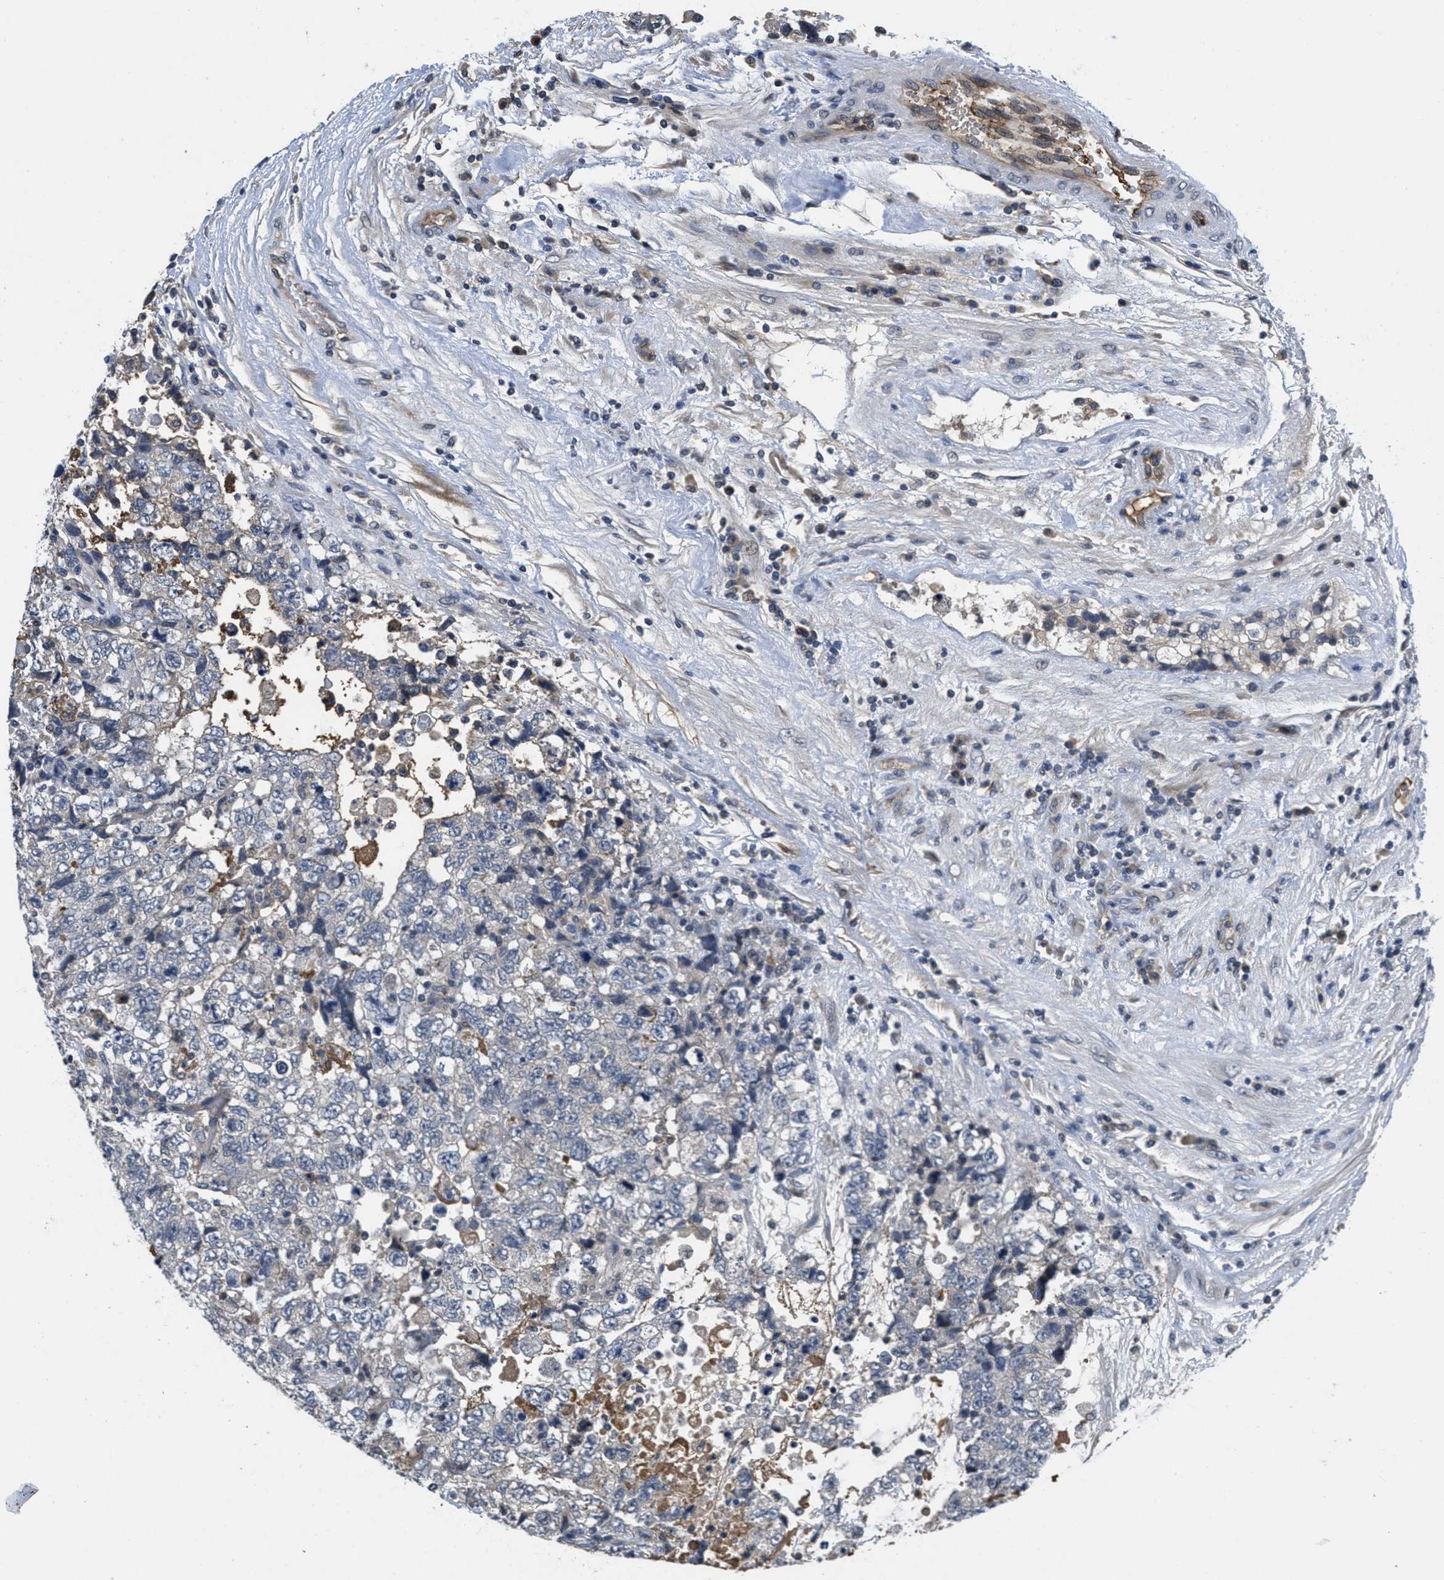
{"staining": {"intensity": "negative", "quantity": "none", "location": "none"}, "tissue": "testis cancer", "cell_type": "Tumor cells", "image_type": "cancer", "snomed": [{"axis": "morphology", "description": "Carcinoma, Embryonal, NOS"}, {"axis": "topography", "description": "Testis"}], "caption": "The photomicrograph displays no significant staining in tumor cells of testis embryonal carcinoma.", "gene": "ANGPT1", "patient": {"sex": "male", "age": 36}}